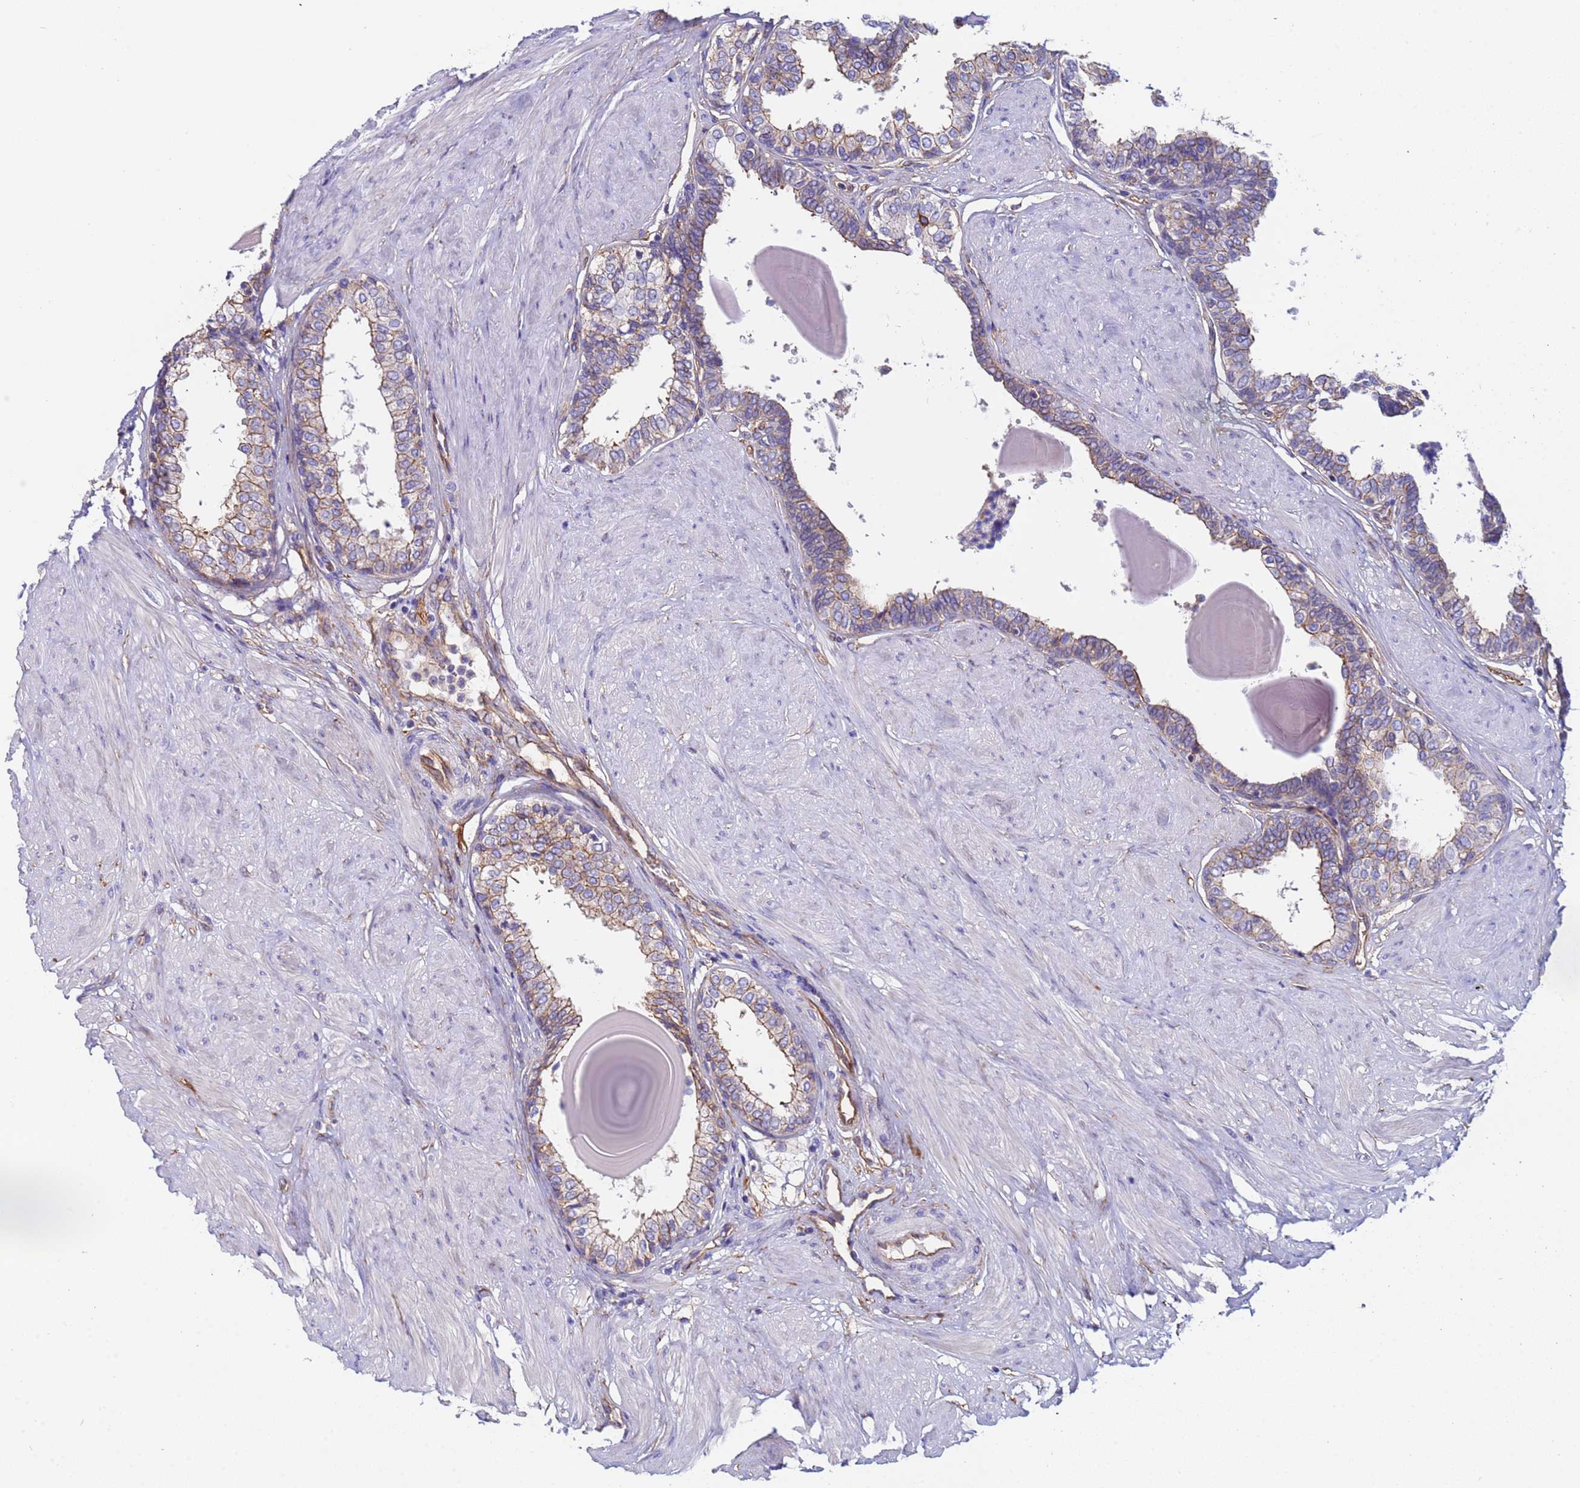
{"staining": {"intensity": "moderate", "quantity": "25%-75%", "location": "cytoplasmic/membranous"}, "tissue": "prostate", "cell_type": "Glandular cells", "image_type": "normal", "snomed": [{"axis": "morphology", "description": "Normal tissue, NOS"}, {"axis": "topography", "description": "Prostate"}], "caption": "This histopathology image exhibits normal prostate stained with immunohistochemistry to label a protein in brown. The cytoplasmic/membranous of glandular cells show moderate positivity for the protein. Nuclei are counter-stained blue.", "gene": "ZNF248", "patient": {"sex": "male", "age": 48}}